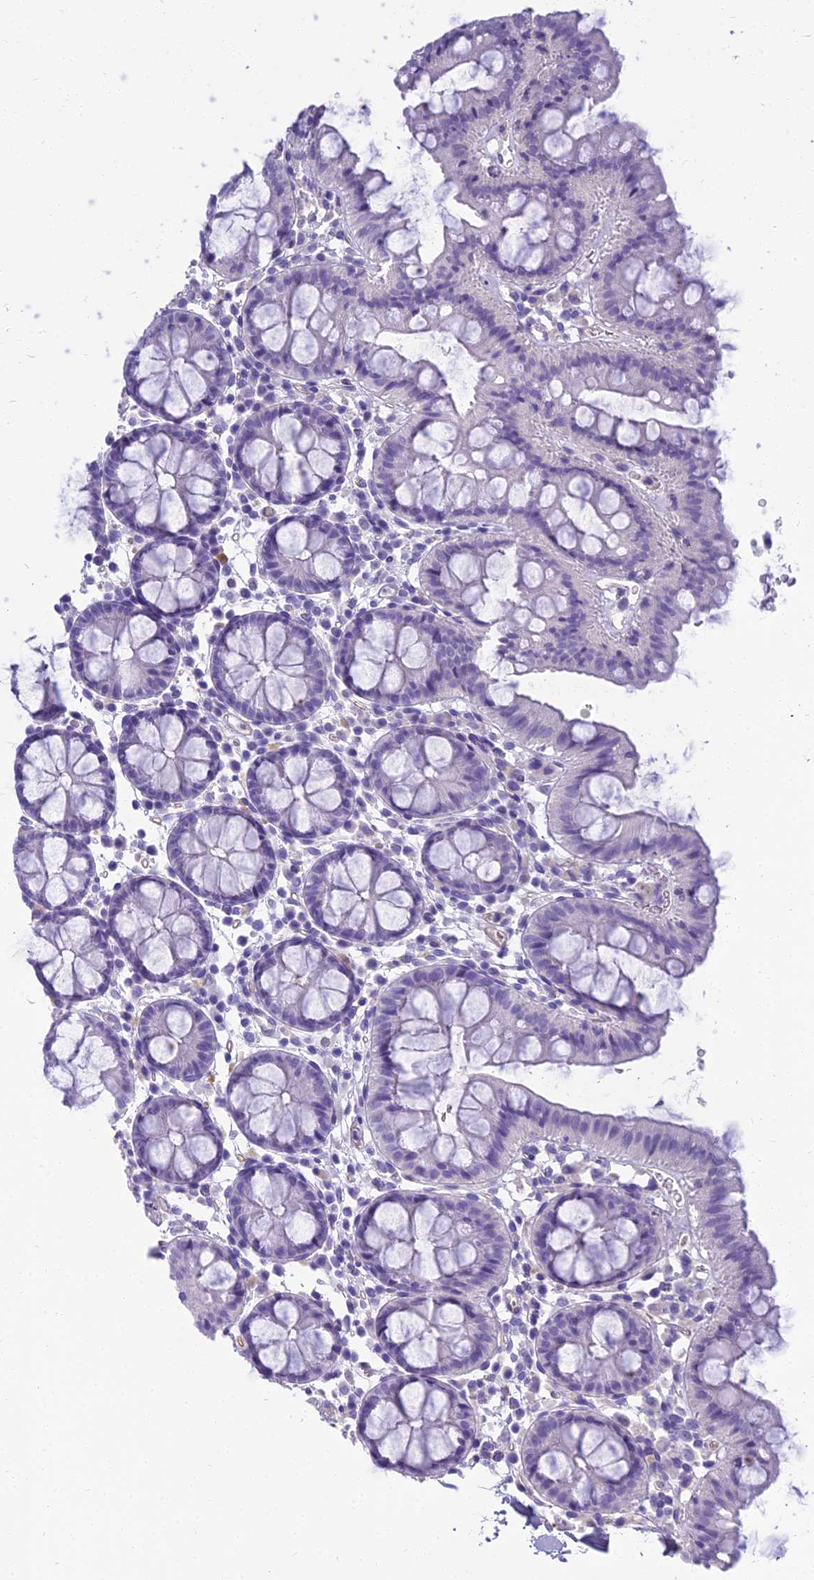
{"staining": {"intensity": "negative", "quantity": "none", "location": "none"}, "tissue": "colon", "cell_type": "Endothelial cells", "image_type": "normal", "snomed": [{"axis": "morphology", "description": "Normal tissue, NOS"}, {"axis": "topography", "description": "Colon"}], "caption": "Immunohistochemistry (IHC) photomicrograph of benign colon stained for a protein (brown), which demonstrates no expression in endothelial cells.", "gene": "NINJ1", "patient": {"sex": "male", "age": 75}}